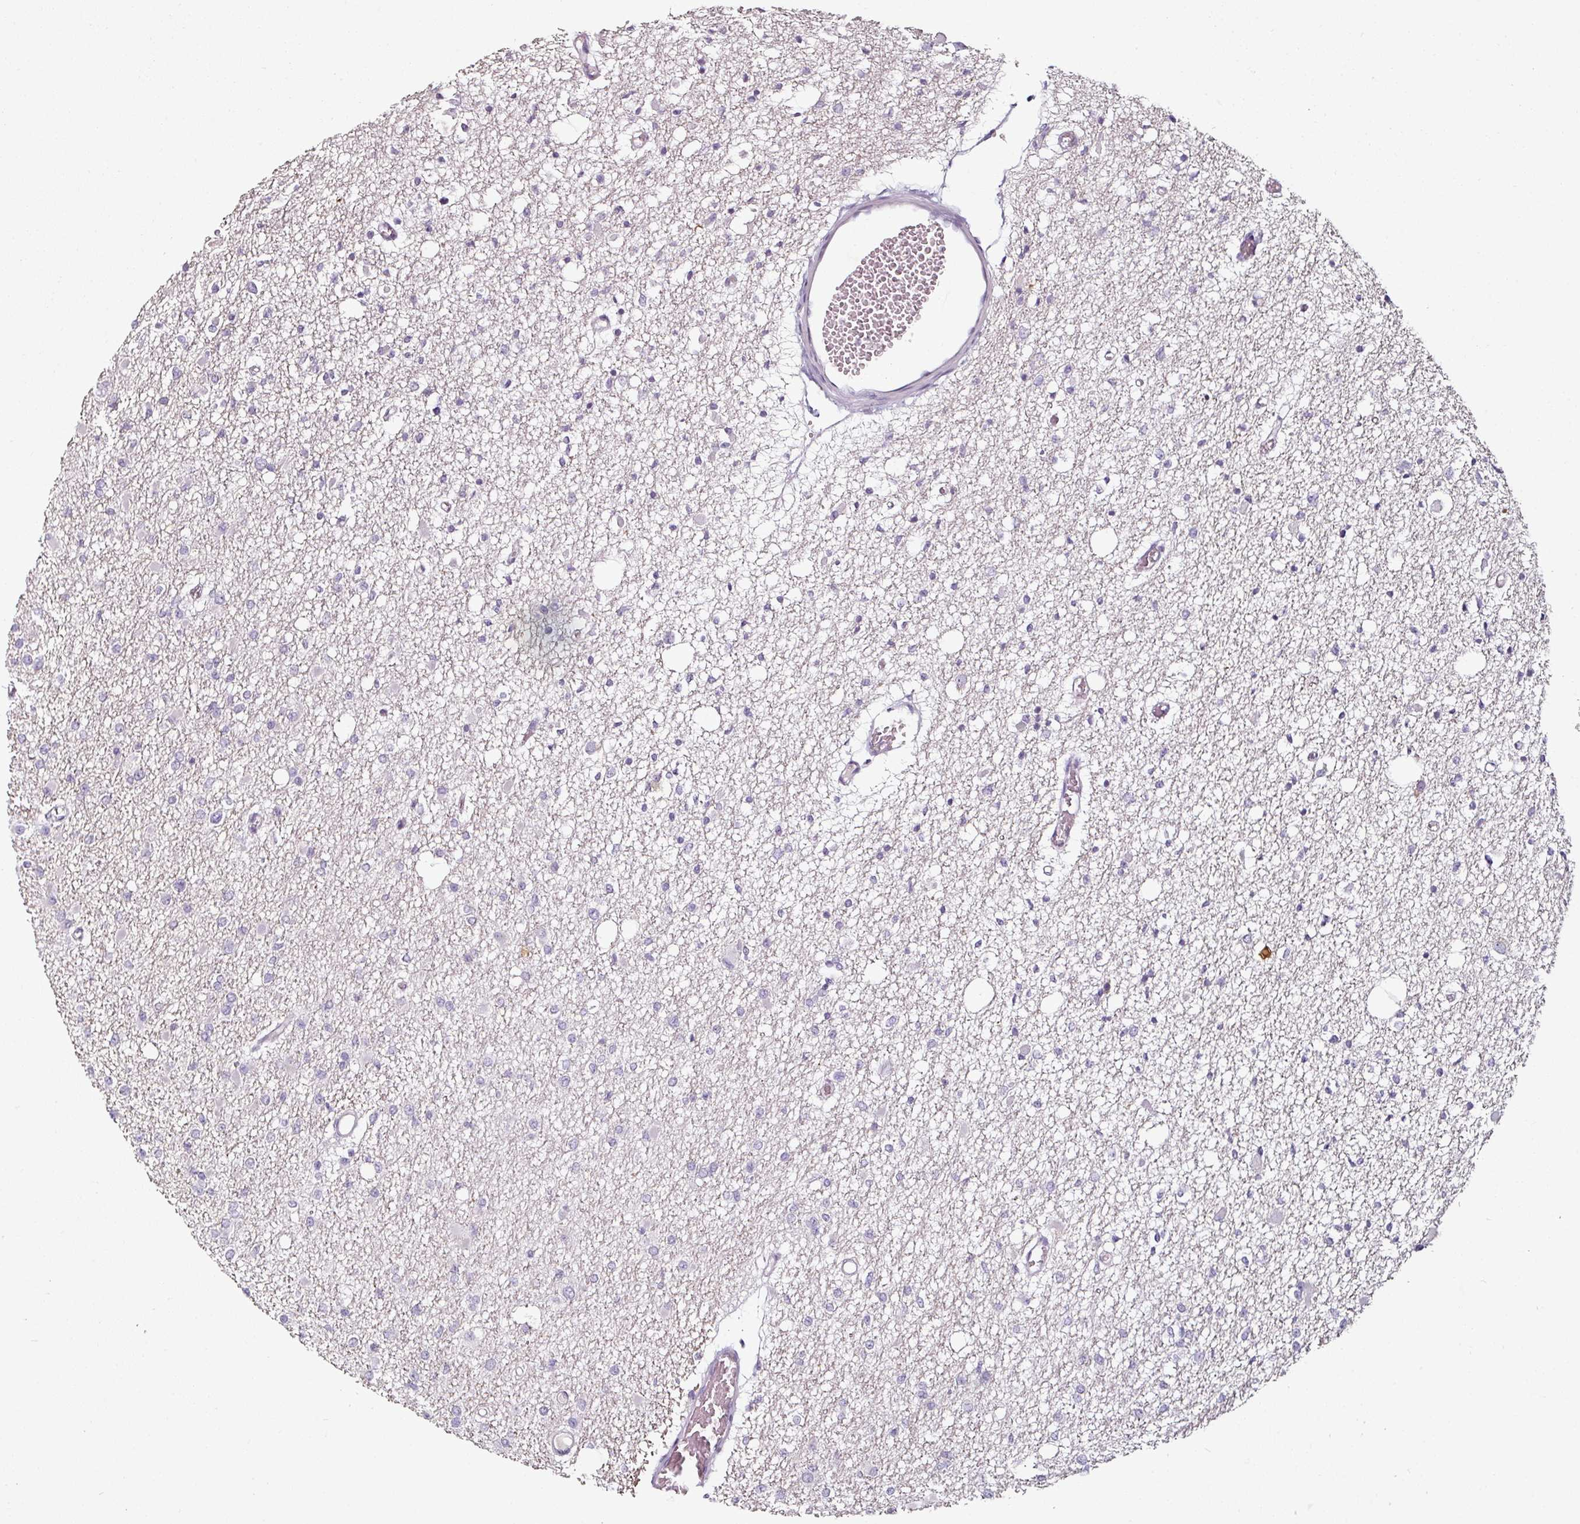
{"staining": {"intensity": "negative", "quantity": "none", "location": "none"}, "tissue": "glioma", "cell_type": "Tumor cells", "image_type": "cancer", "snomed": [{"axis": "morphology", "description": "Glioma, malignant, Low grade"}, {"axis": "topography", "description": "Brain"}], "caption": "An immunohistochemistry (IHC) micrograph of glioma is shown. There is no staining in tumor cells of glioma.", "gene": "CAP2", "patient": {"sex": "female", "age": 22}}